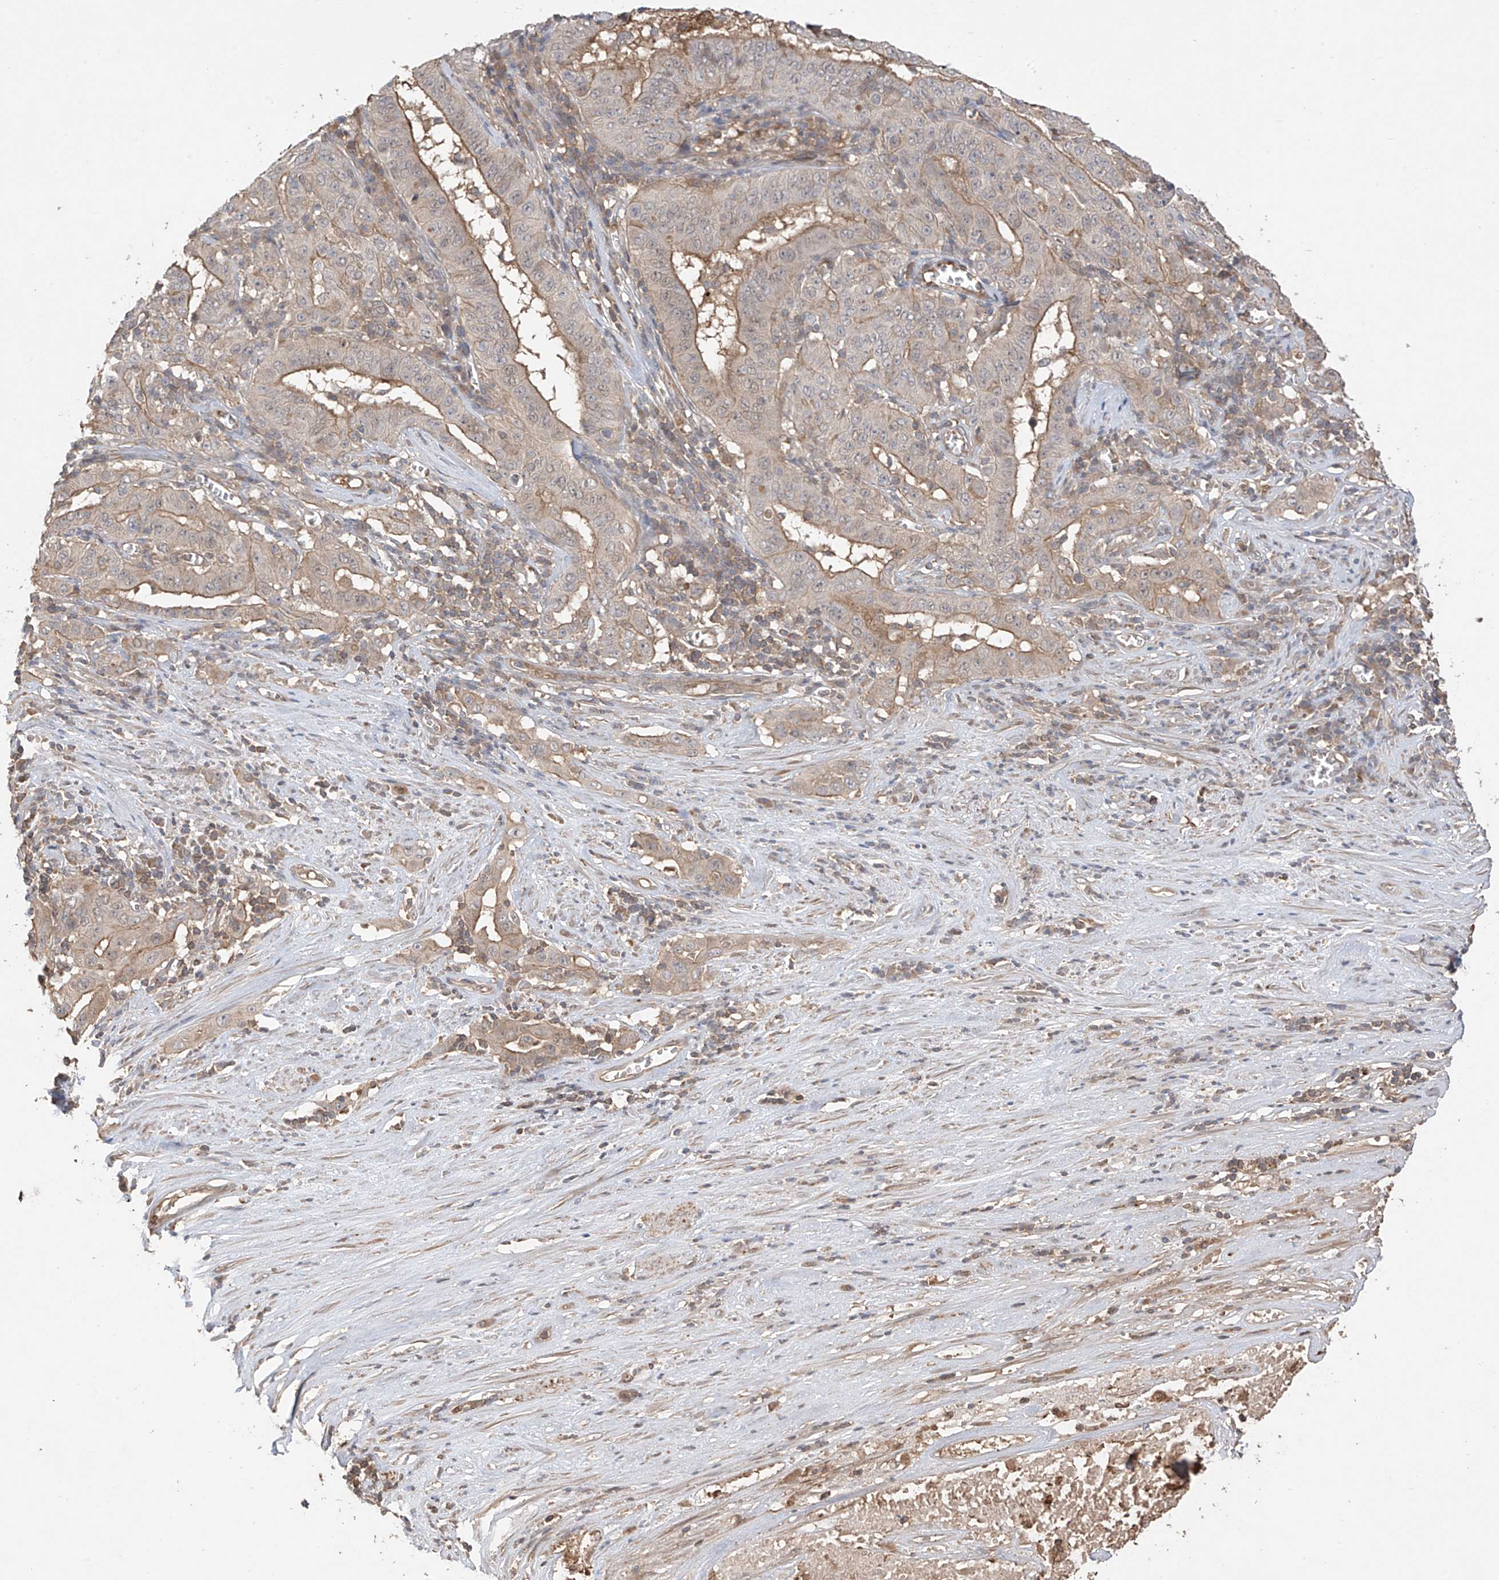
{"staining": {"intensity": "moderate", "quantity": "25%-75%", "location": "cytoplasmic/membranous"}, "tissue": "pancreatic cancer", "cell_type": "Tumor cells", "image_type": "cancer", "snomed": [{"axis": "morphology", "description": "Adenocarcinoma, NOS"}, {"axis": "topography", "description": "Pancreas"}], "caption": "High-magnification brightfield microscopy of pancreatic cancer stained with DAB (3,3'-diaminobenzidine) (brown) and counterstained with hematoxylin (blue). tumor cells exhibit moderate cytoplasmic/membranous staining is identified in approximately25%-75% of cells.", "gene": "CACNA2D4", "patient": {"sex": "male", "age": 63}}